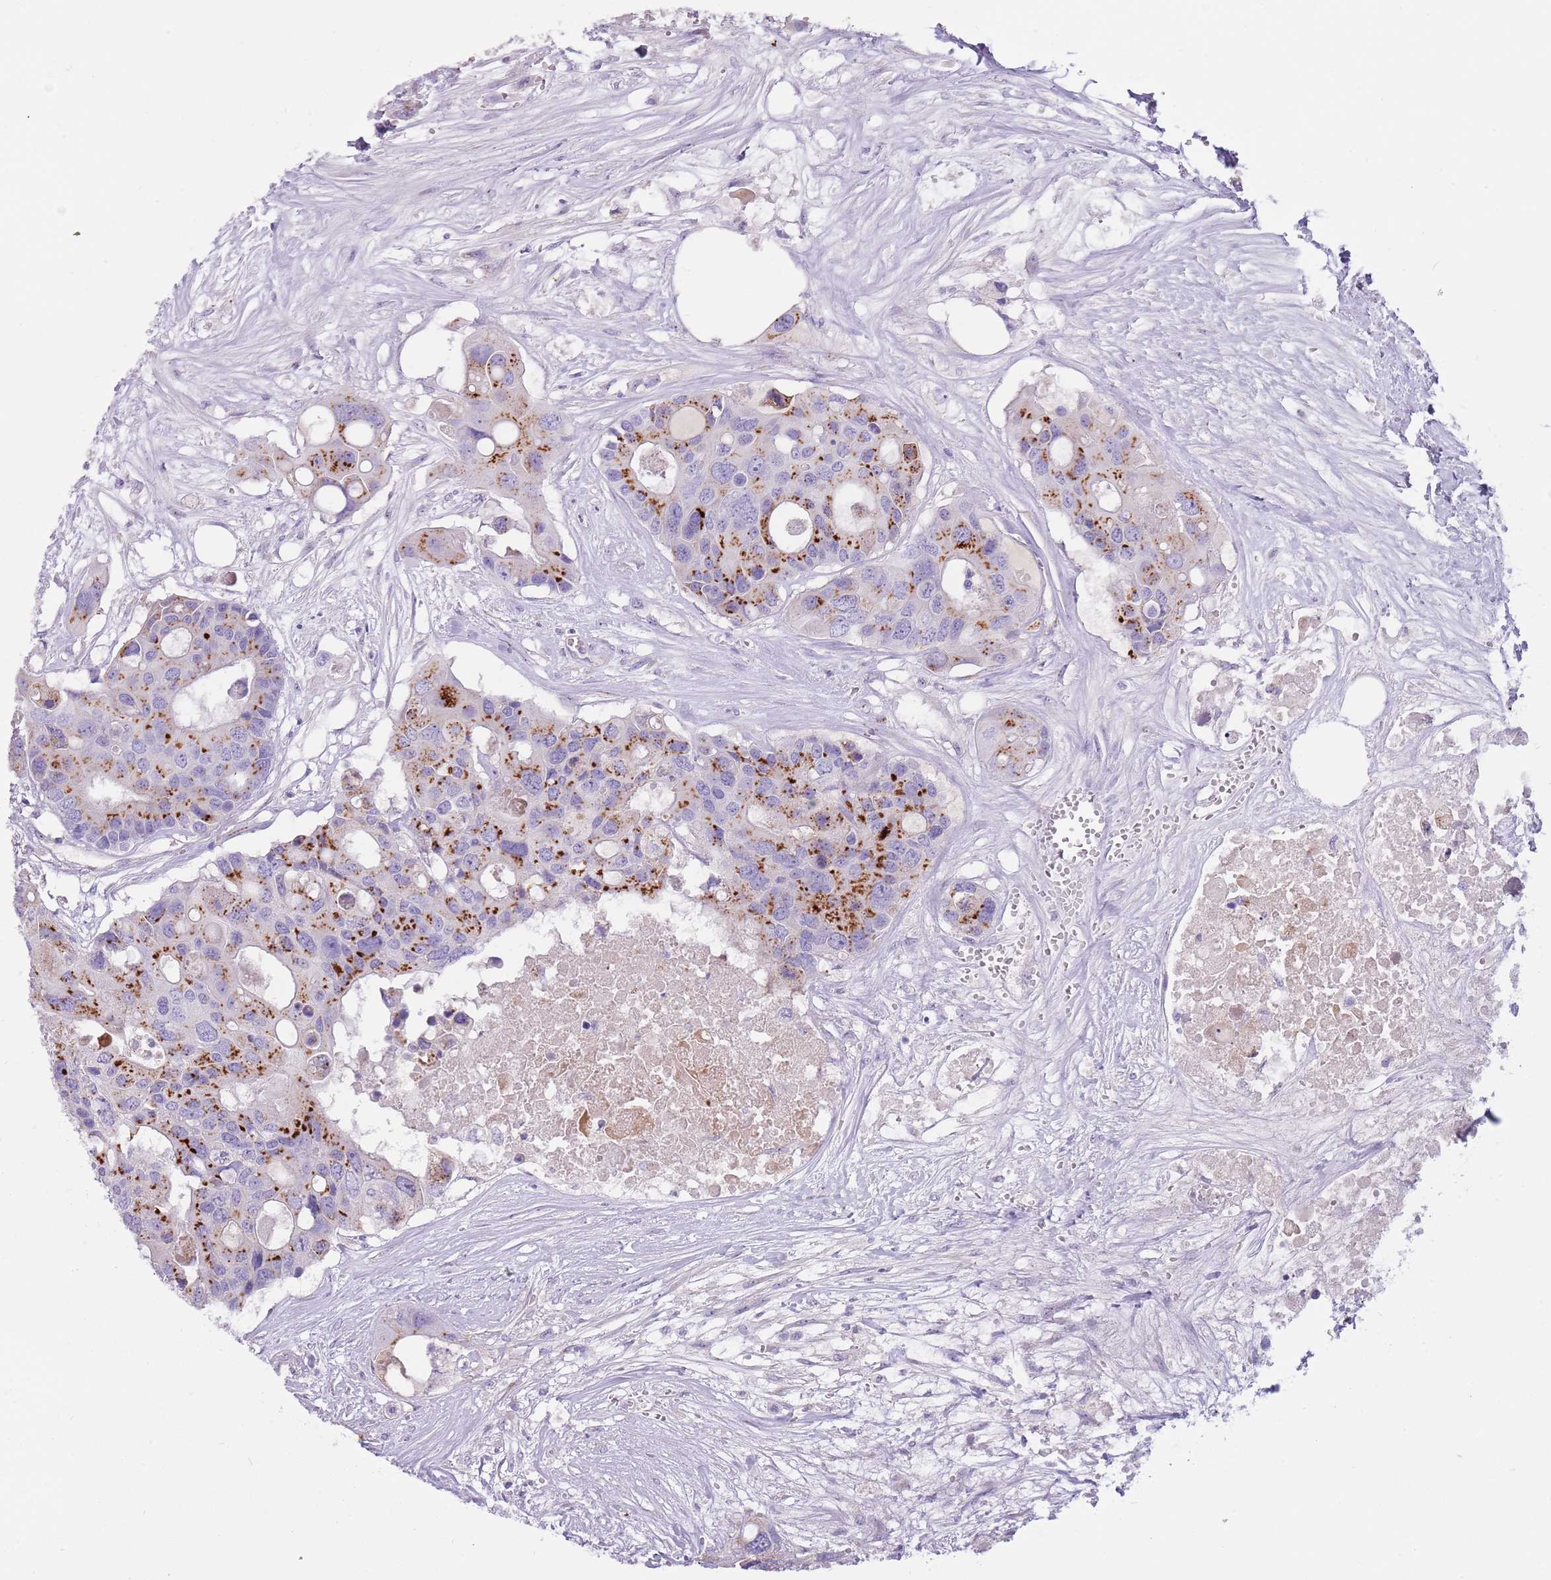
{"staining": {"intensity": "strong", "quantity": "25%-75%", "location": "cytoplasmic/membranous"}, "tissue": "colorectal cancer", "cell_type": "Tumor cells", "image_type": "cancer", "snomed": [{"axis": "morphology", "description": "Adenocarcinoma, NOS"}, {"axis": "topography", "description": "Colon"}], "caption": "This photomicrograph displays IHC staining of human adenocarcinoma (colorectal), with high strong cytoplasmic/membranous expression in about 25%-75% of tumor cells.", "gene": "NBPF6", "patient": {"sex": "male", "age": 77}}